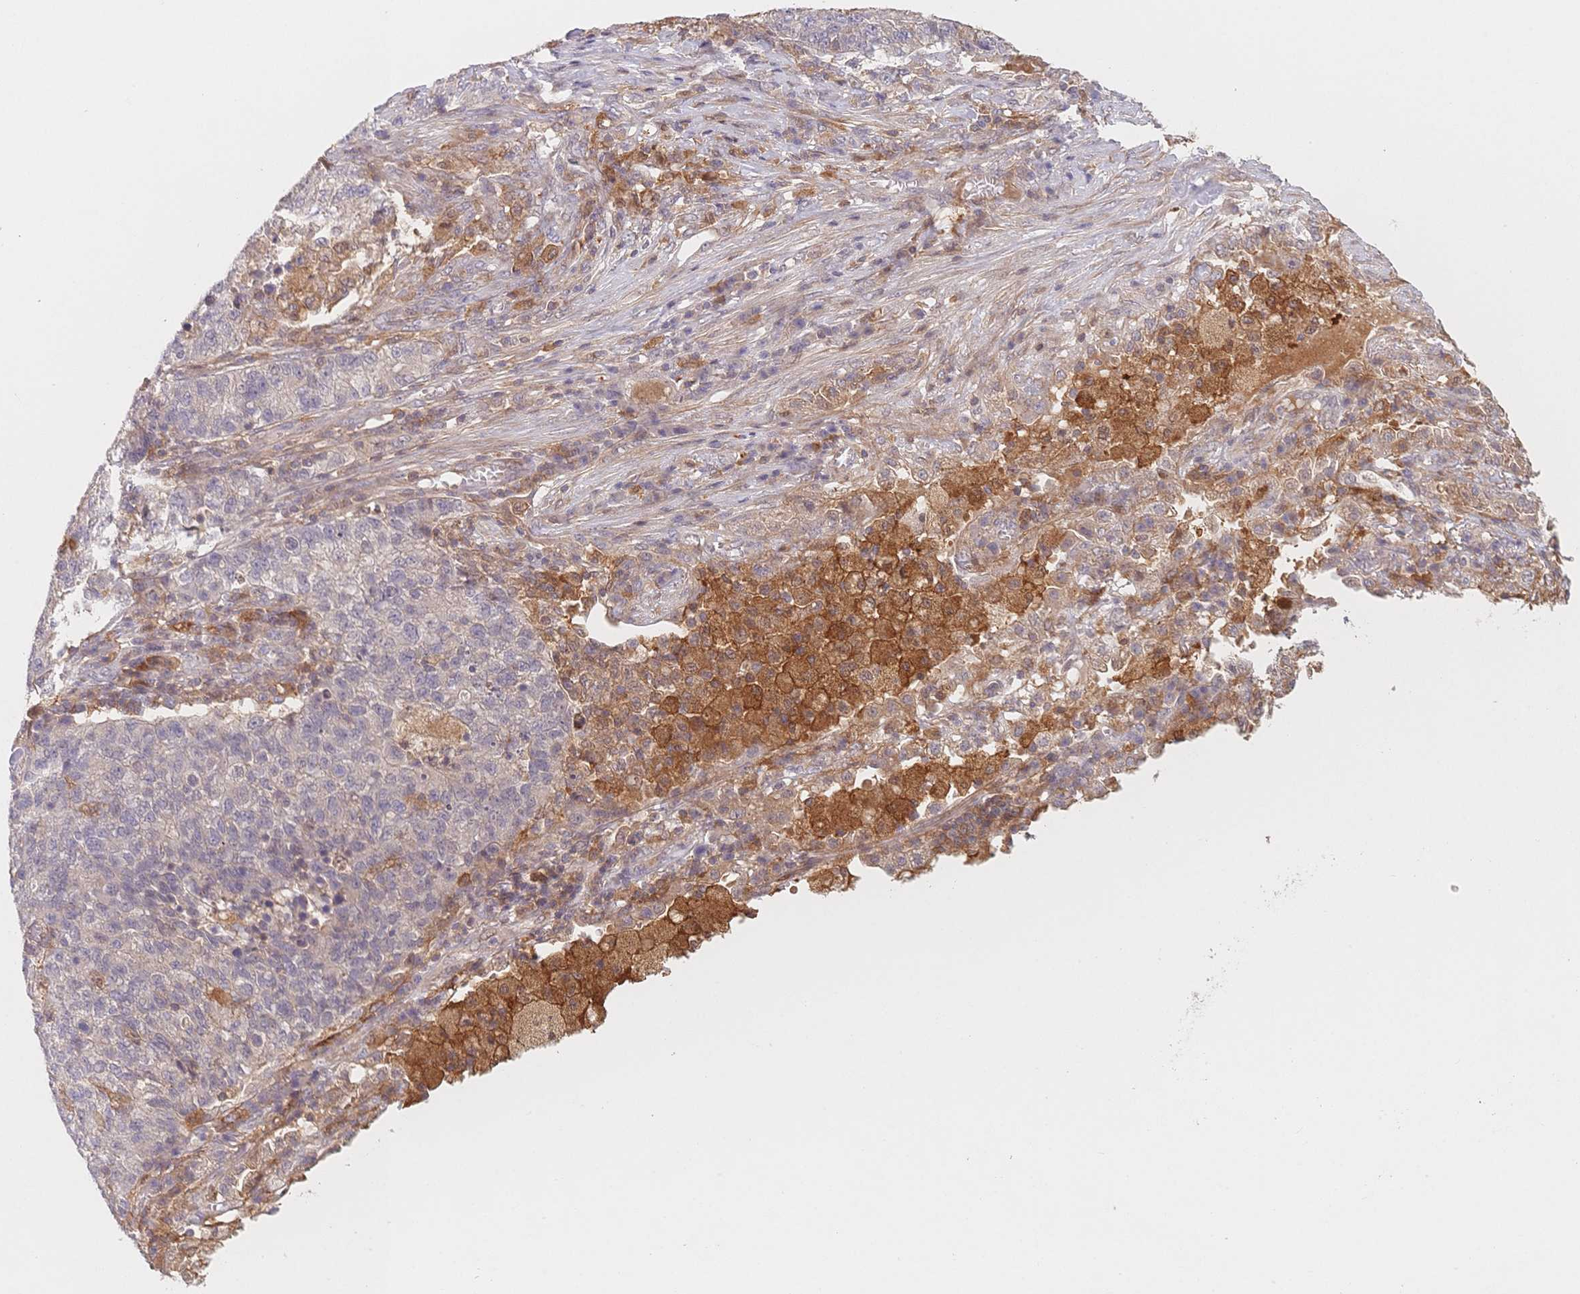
{"staining": {"intensity": "negative", "quantity": "none", "location": "none"}, "tissue": "lung cancer", "cell_type": "Tumor cells", "image_type": "cancer", "snomed": [{"axis": "morphology", "description": "Adenocarcinoma, NOS"}, {"axis": "topography", "description": "Lung"}], "caption": "This micrograph is of lung cancer stained with immunohistochemistry (IHC) to label a protein in brown with the nuclei are counter-stained blue. There is no positivity in tumor cells.", "gene": "C12orf75", "patient": {"sex": "male", "age": 57}}